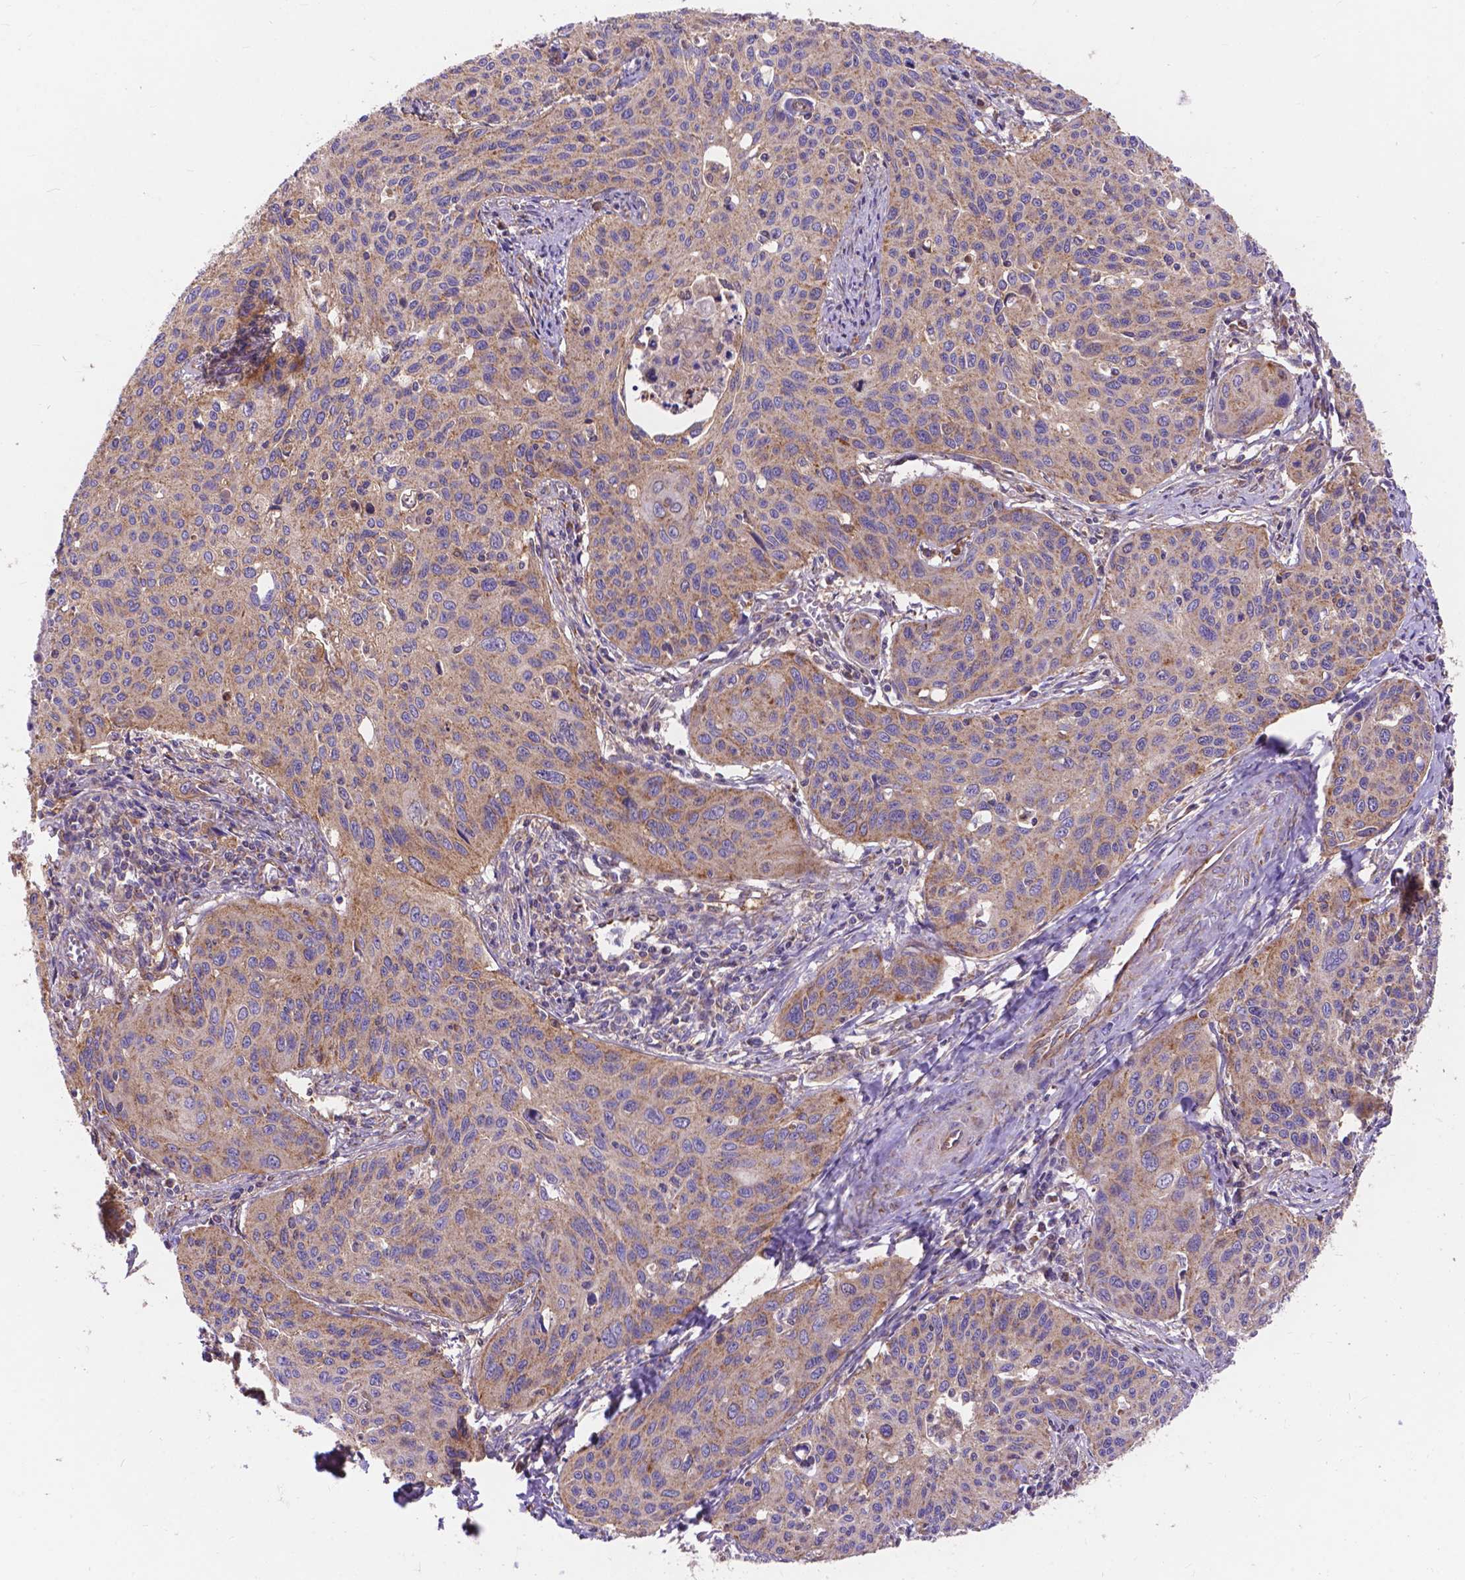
{"staining": {"intensity": "weak", "quantity": ">75%", "location": "cytoplasmic/membranous"}, "tissue": "cervical cancer", "cell_type": "Tumor cells", "image_type": "cancer", "snomed": [{"axis": "morphology", "description": "Squamous cell carcinoma, NOS"}, {"axis": "topography", "description": "Cervix"}], "caption": "An image of human squamous cell carcinoma (cervical) stained for a protein demonstrates weak cytoplasmic/membranous brown staining in tumor cells. (Stains: DAB in brown, nuclei in blue, Microscopy: brightfield microscopy at high magnification).", "gene": "AK3", "patient": {"sex": "female", "age": 31}}